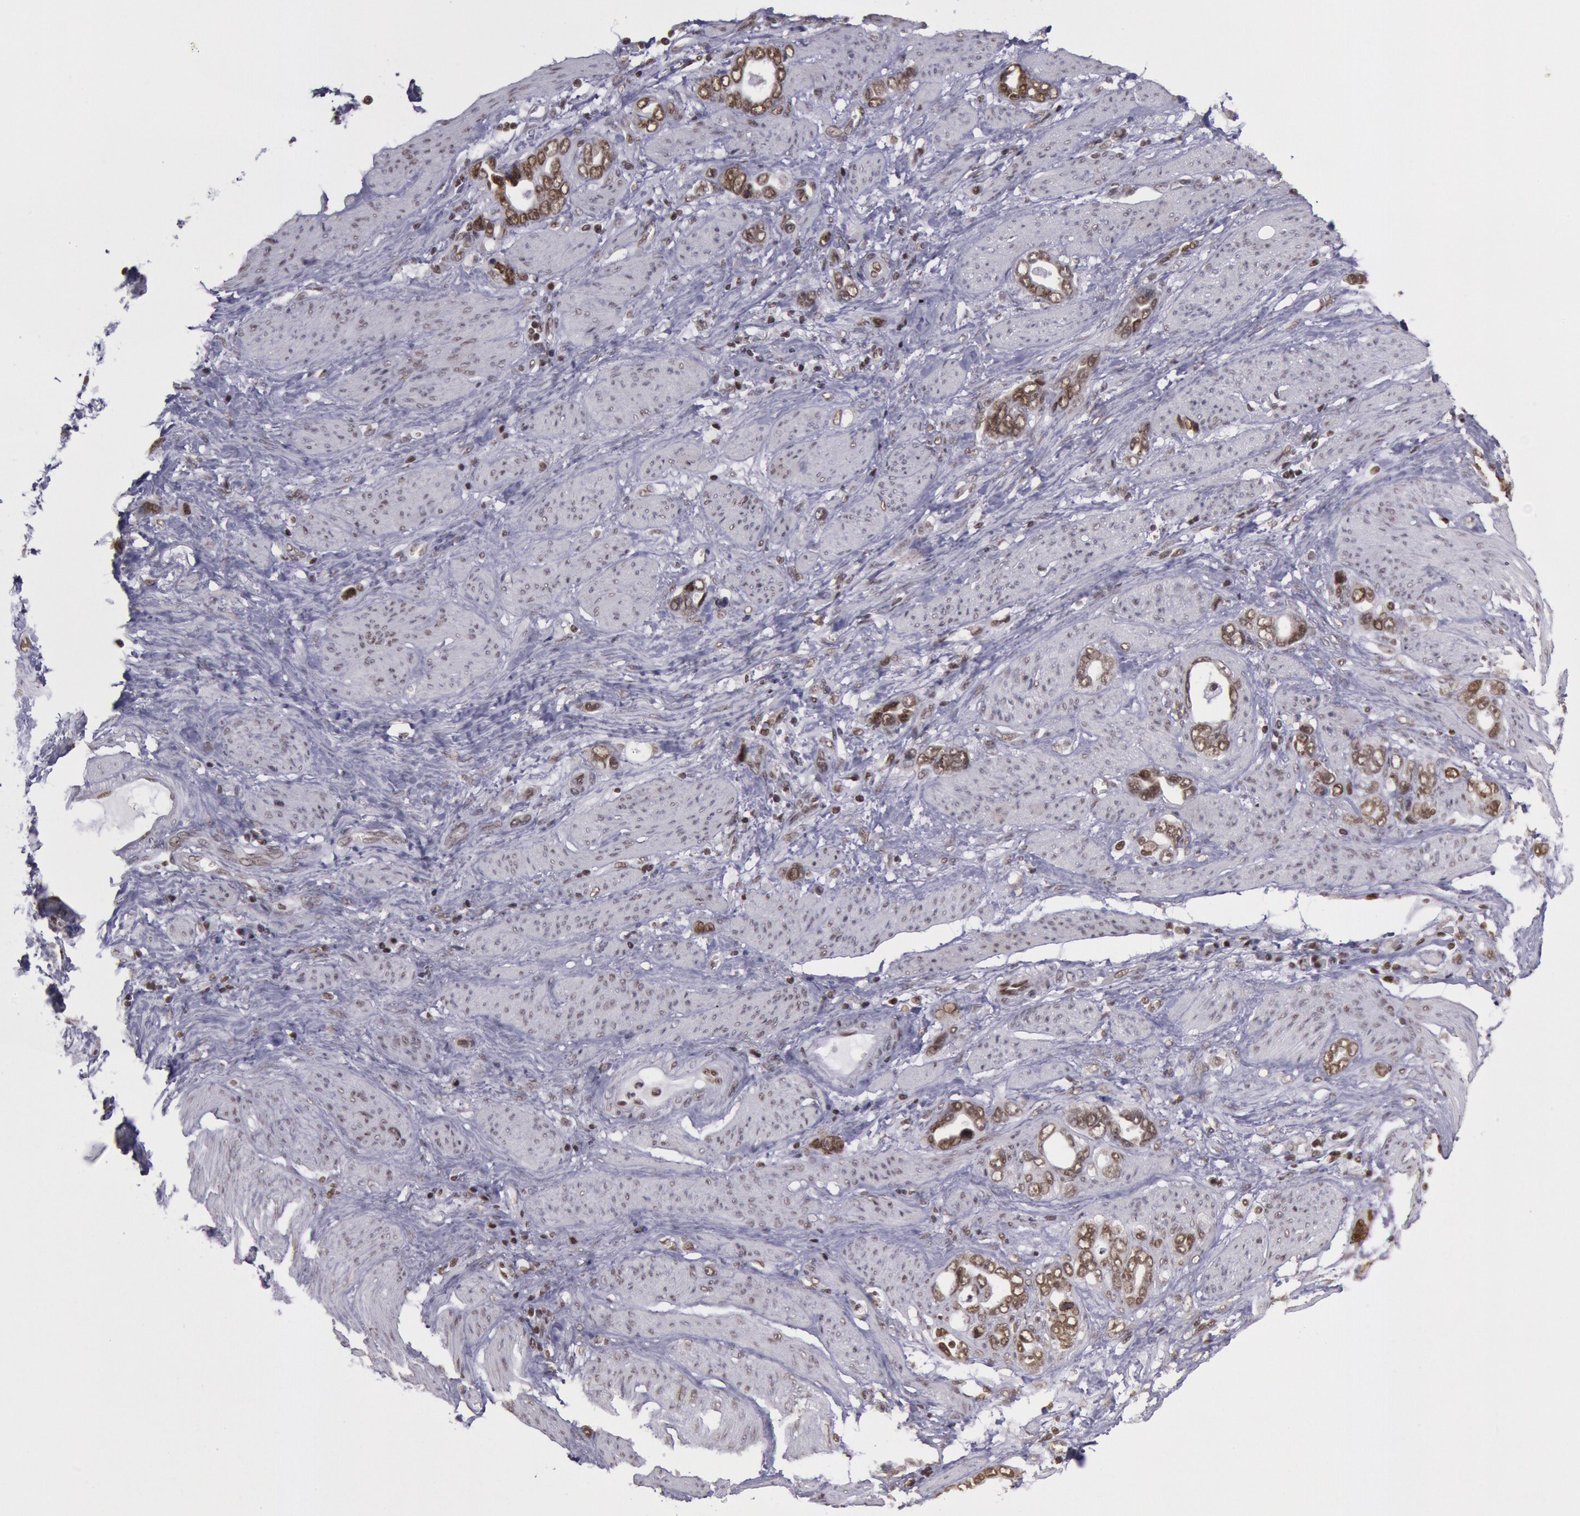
{"staining": {"intensity": "moderate", "quantity": ">75%", "location": "nuclear"}, "tissue": "stomach cancer", "cell_type": "Tumor cells", "image_type": "cancer", "snomed": [{"axis": "morphology", "description": "Adenocarcinoma, NOS"}, {"axis": "topography", "description": "Stomach"}], "caption": "Stomach cancer was stained to show a protein in brown. There is medium levels of moderate nuclear staining in about >75% of tumor cells.", "gene": "NKAP", "patient": {"sex": "male", "age": 78}}